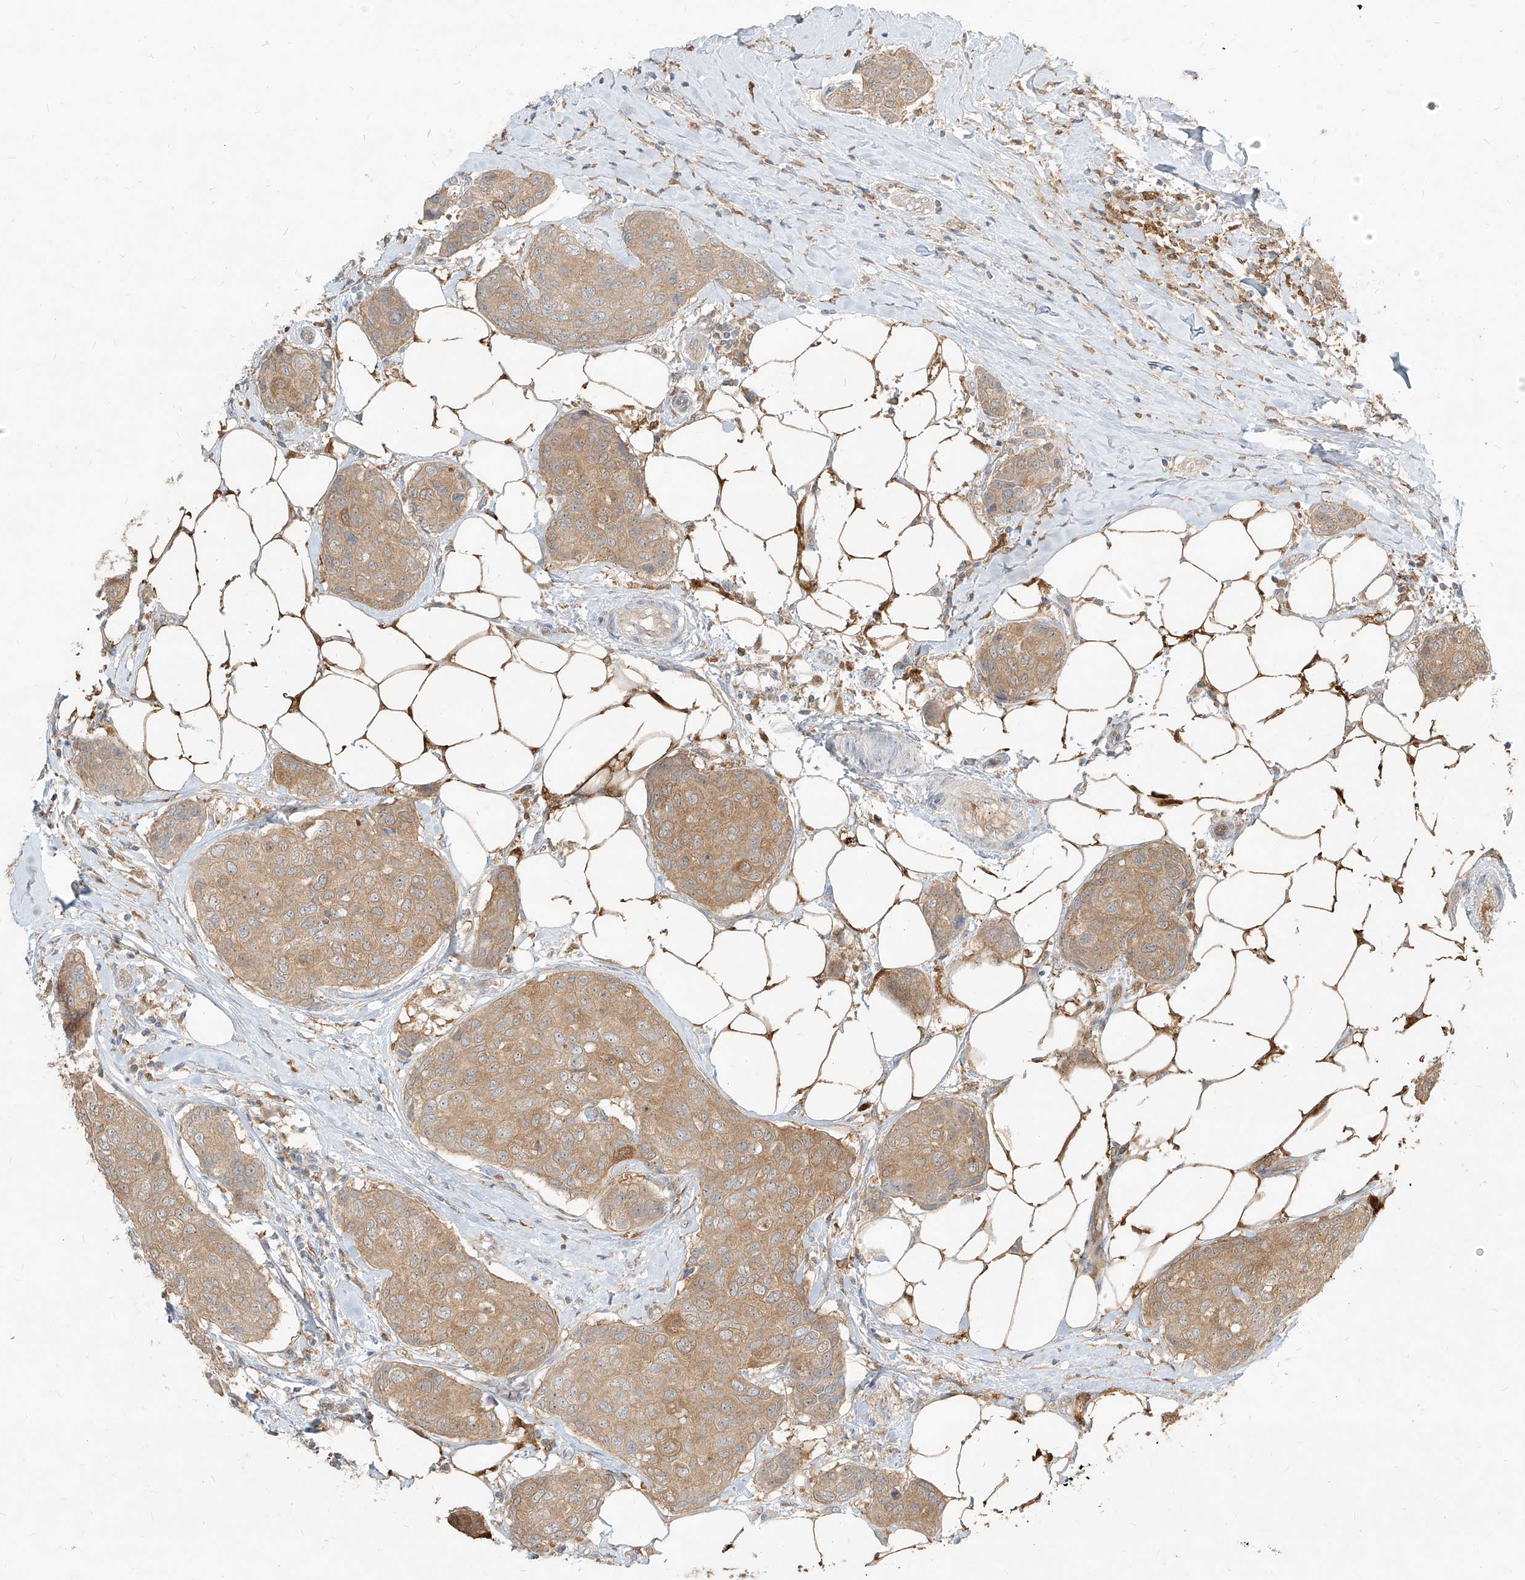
{"staining": {"intensity": "moderate", "quantity": ">75%", "location": "cytoplasmic/membranous"}, "tissue": "breast cancer", "cell_type": "Tumor cells", "image_type": "cancer", "snomed": [{"axis": "morphology", "description": "Duct carcinoma"}, {"axis": "topography", "description": "Breast"}], "caption": "This micrograph reveals intraductal carcinoma (breast) stained with immunohistochemistry (IHC) to label a protein in brown. The cytoplasmic/membranous of tumor cells show moderate positivity for the protein. Nuclei are counter-stained blue.", "gene": "PGD", "patient": {"sex": "female", "age": 80}}